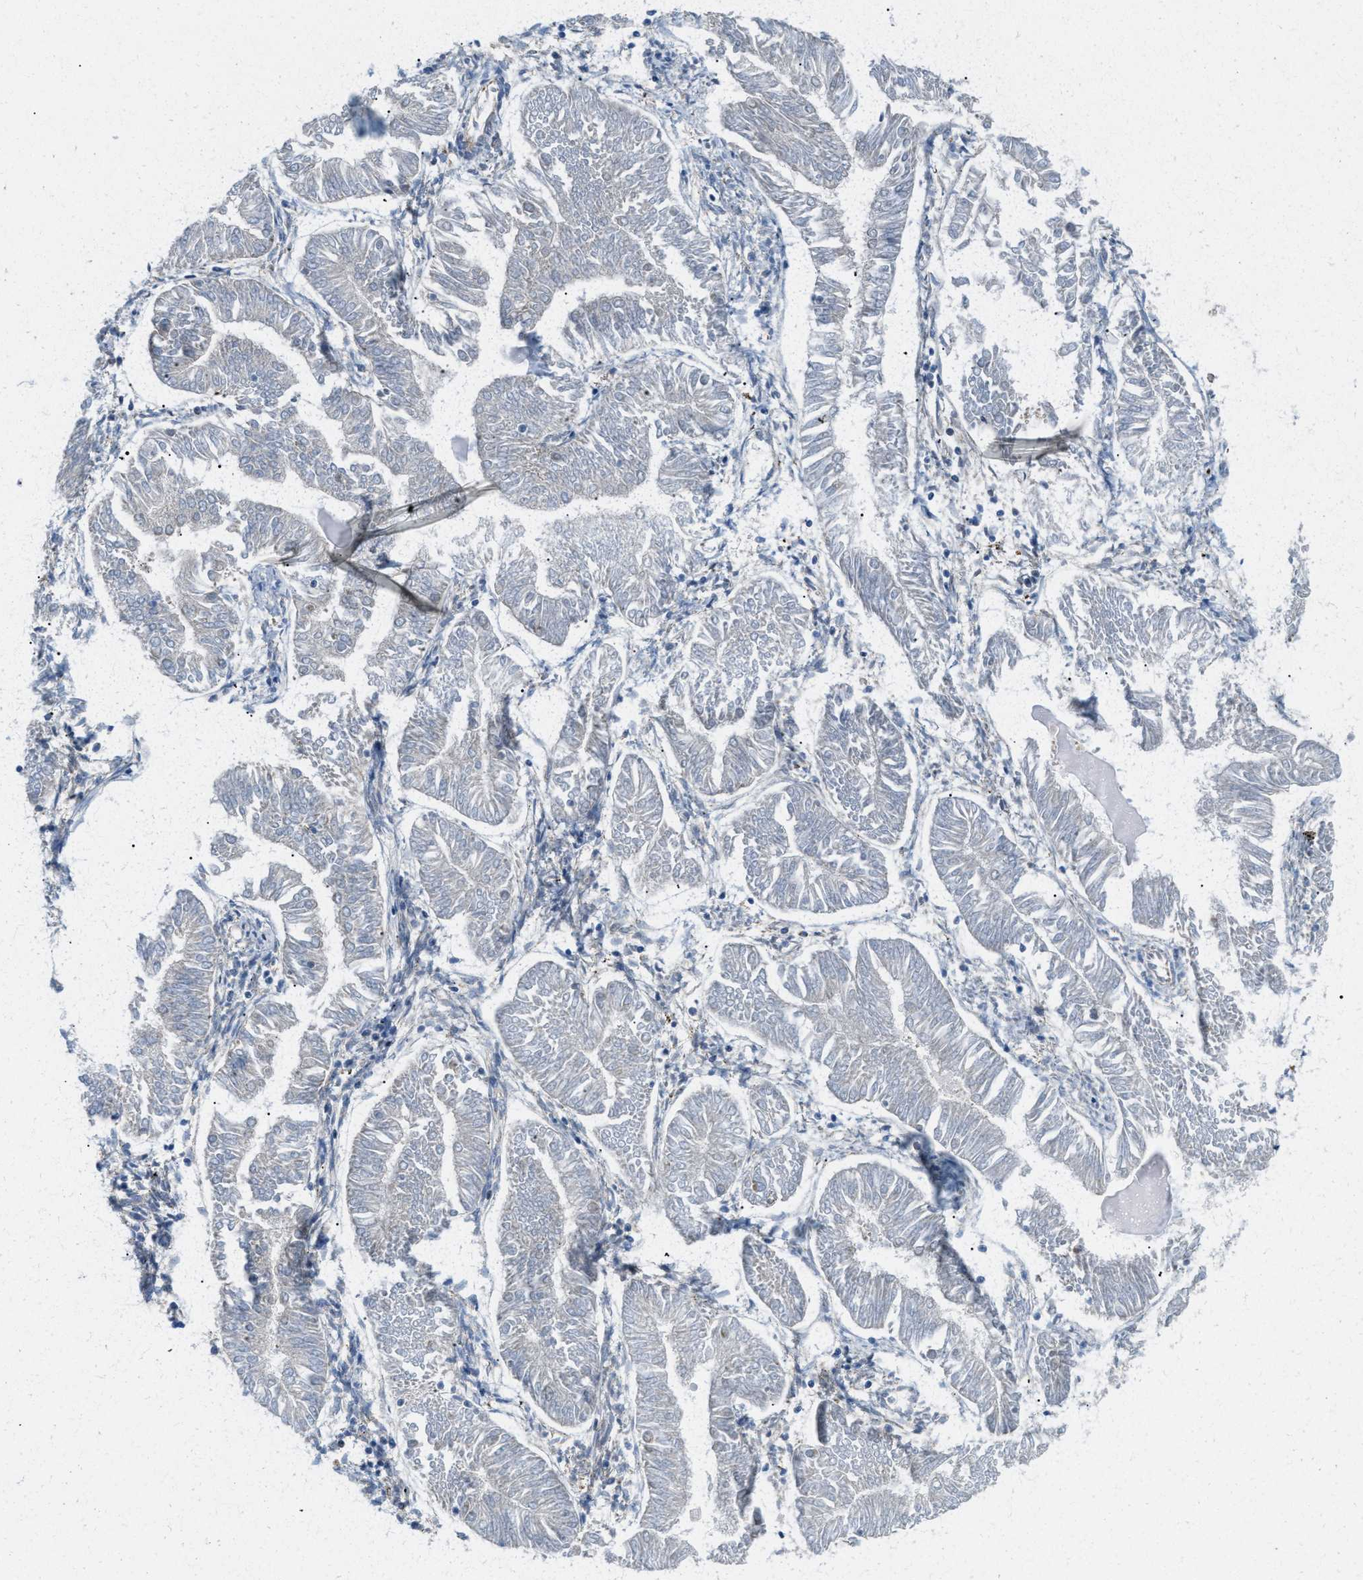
{"staining": {"intensity": "negative", "quantity": "none", "location": "none"}, "tissue": "endometrial cancer", "cell_type": "Tumor cells", "image_type": "cancer", "snomed": [{"axis": "morphology", "description": "Adenocarcinoma, NOS"}, {"axis": "topography", "description": "Endometrium"}], "caption": "Immunohistochemistry (IHC) photomicrograph of neoplastic tissue: endometrial adenocarcinoma stained with DAB (3,3'-diaminobenzidine) reveals no significant protein positivity in tumor cells.", "gene": "JADE1", "patient": {"sex": "female", "age": 53}}